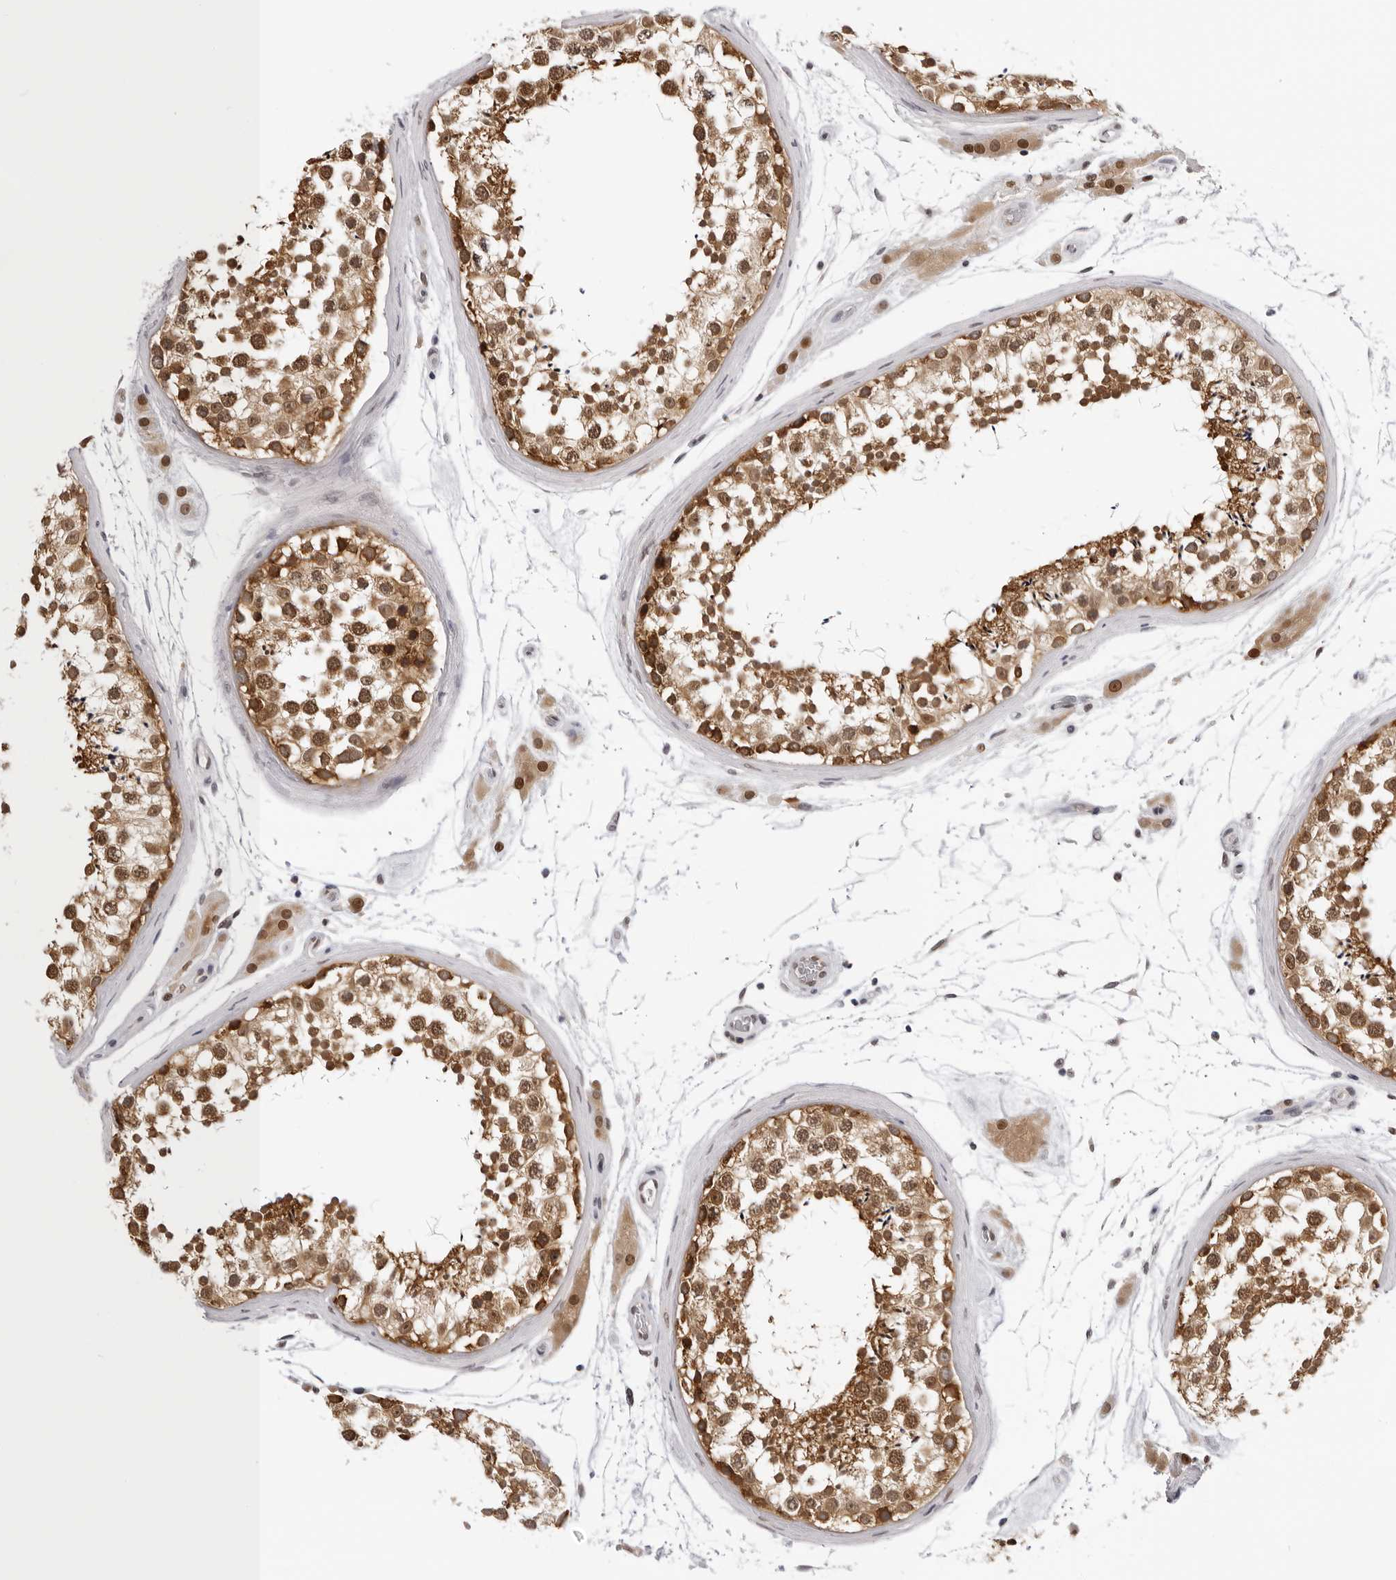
{"staining": {"intensity": "strong", "quantity": "25%-75%", "location": "cytoplasmic/membranous,nuclear"}, "tissue": "testis", "cell_type": "Cells in seminiferous ducts", "image_type": "normal", "snomed": [{"axis": "morphology", "description": "Normal tissue, NOS"}, {"axis": "topography", "description": "Testis"}], "caption": "A brown stain shows strong cytoplasmic/membranous,nuclear staining of a protein in cells in seminiferous ducts of normal testis.", "gene": "WDR77", "patient": {"sex": "male", "age": 46}}